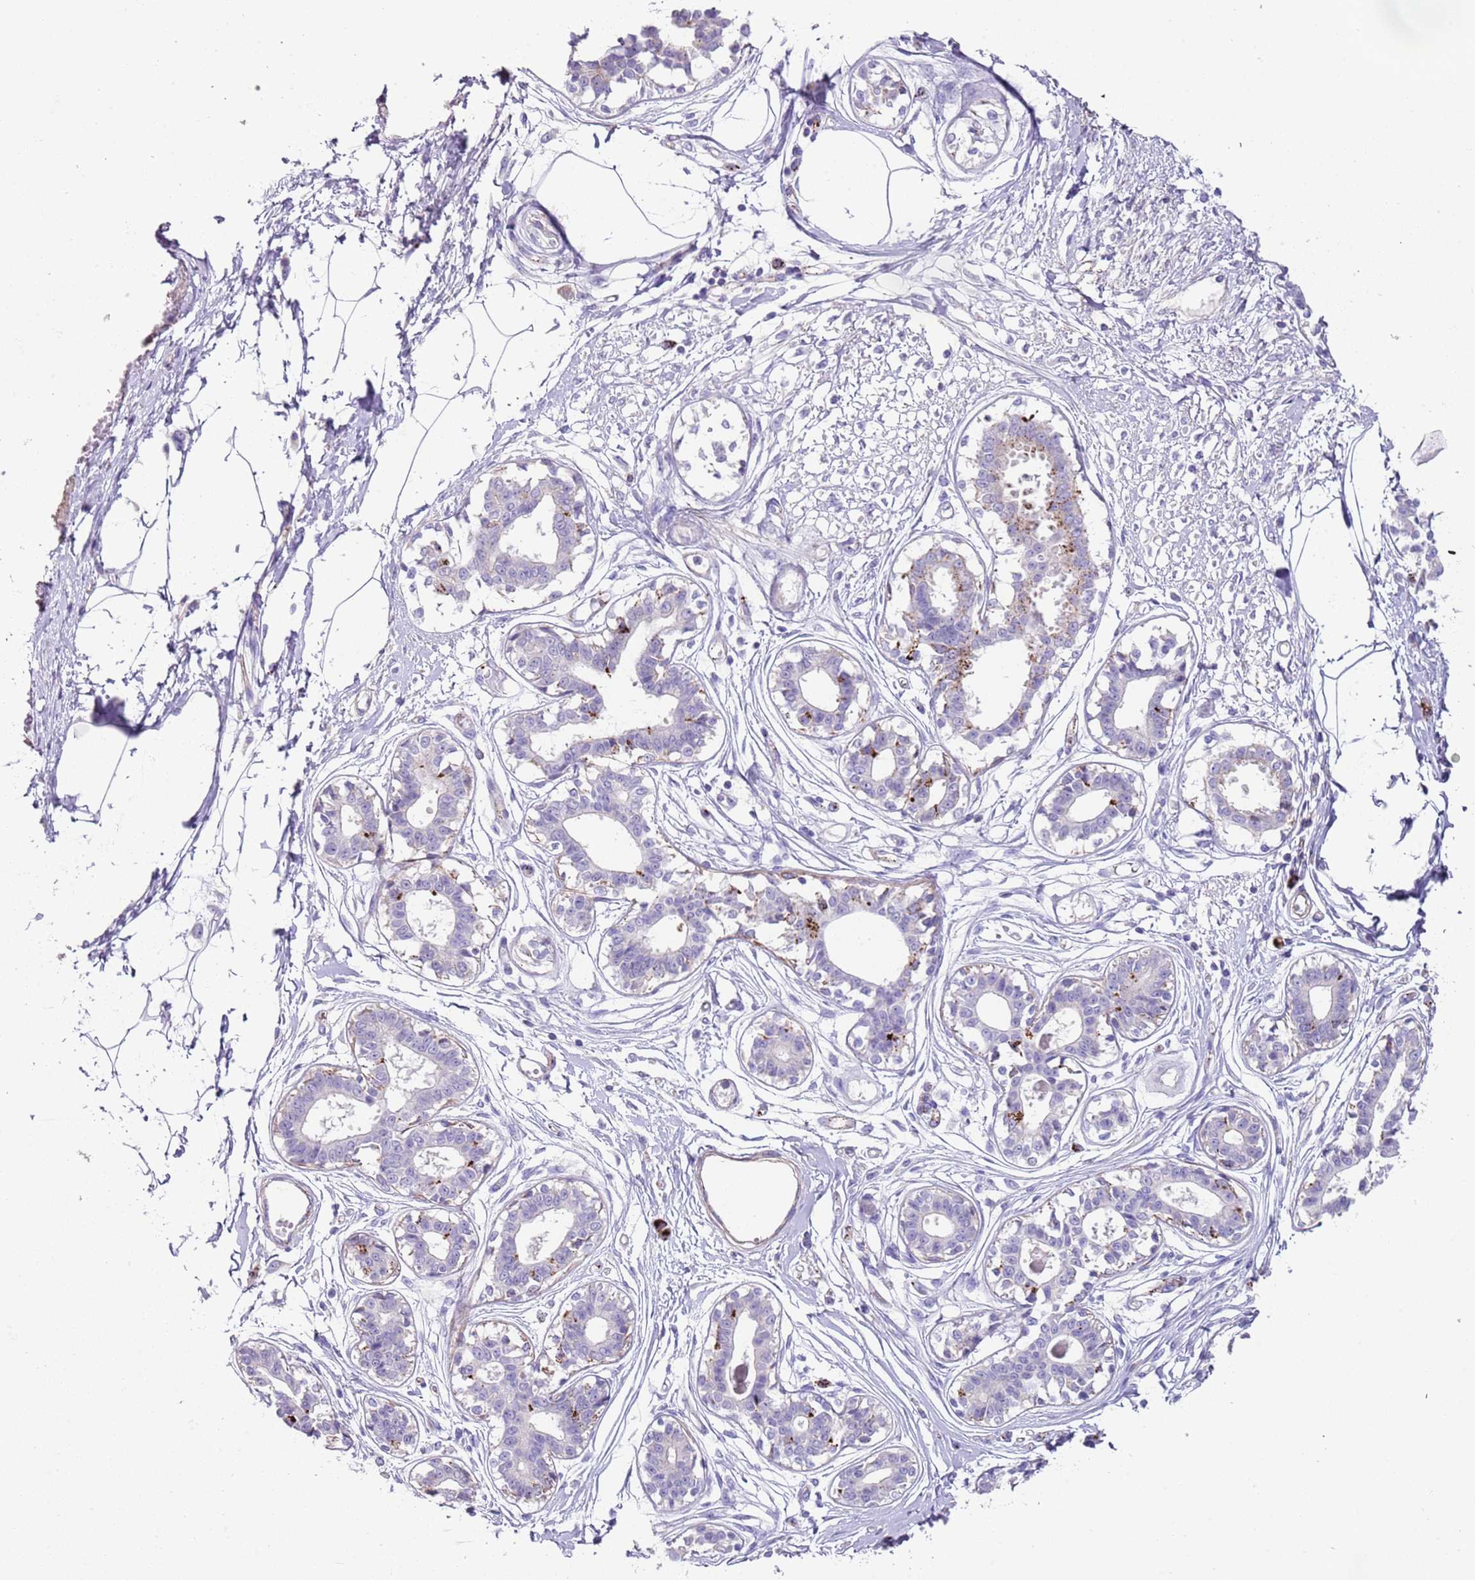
{"staining": {"intensity": "negative", "quantity": "none", "location": "none"}, "tissue": "breast", "cell_type": "Adipocytes", "image_type": "normal", "snomed": [{"axis": "morphology", "description": "Normal tissue, NOS"}, {"axis": "topography", "description": "Breast"}], "caption": "Immunohistochemistry (IHC) micrograph of benign human breast stained for a protein (brown), which demonstrates no positivity in adipocytes.", "gene": "LRRN3", "patient": {"sex": "female", "age": 45}}